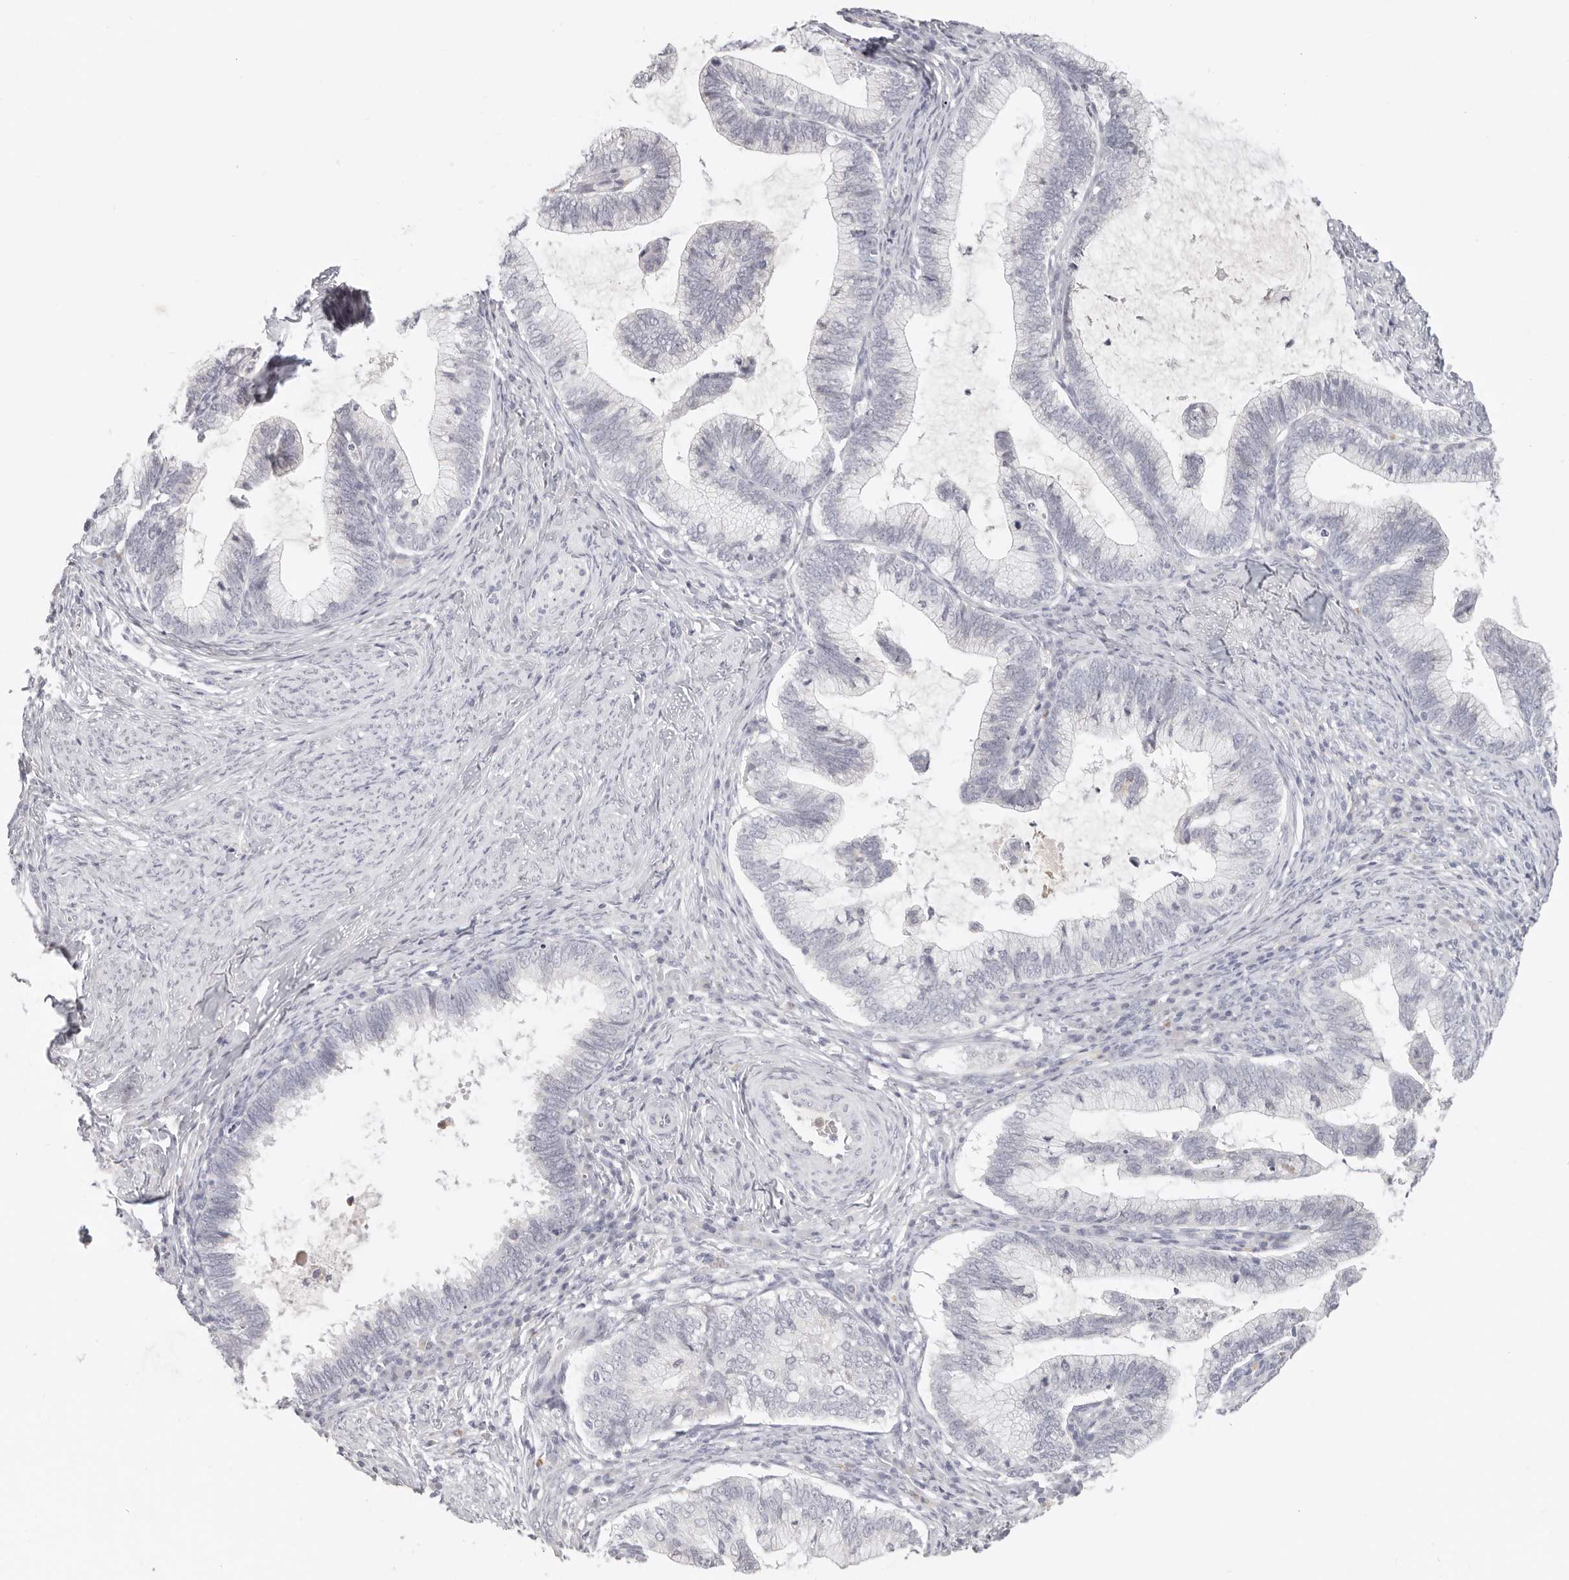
{"staining": {"intensity": "negative", "quantity": "none", "location": "none"}, "tissue": "cervical cancer", "cell_type": "Tumor cells", "image_type": "cancer", "snomed": [{"axis": "morphology", "description": "Adenocarcinoma, NOS"}, {"axis": "topography", "description": "Cervix"}], "caption": "This is a image of immunohistochemistry (IHC) staining of cervical cancer (adenocarcinoma), which shows no positivity in tumor cells. Nuclei are stained in blue.", "gene": "ASCL1", "patient": {"sex": "female", "age": 36}}